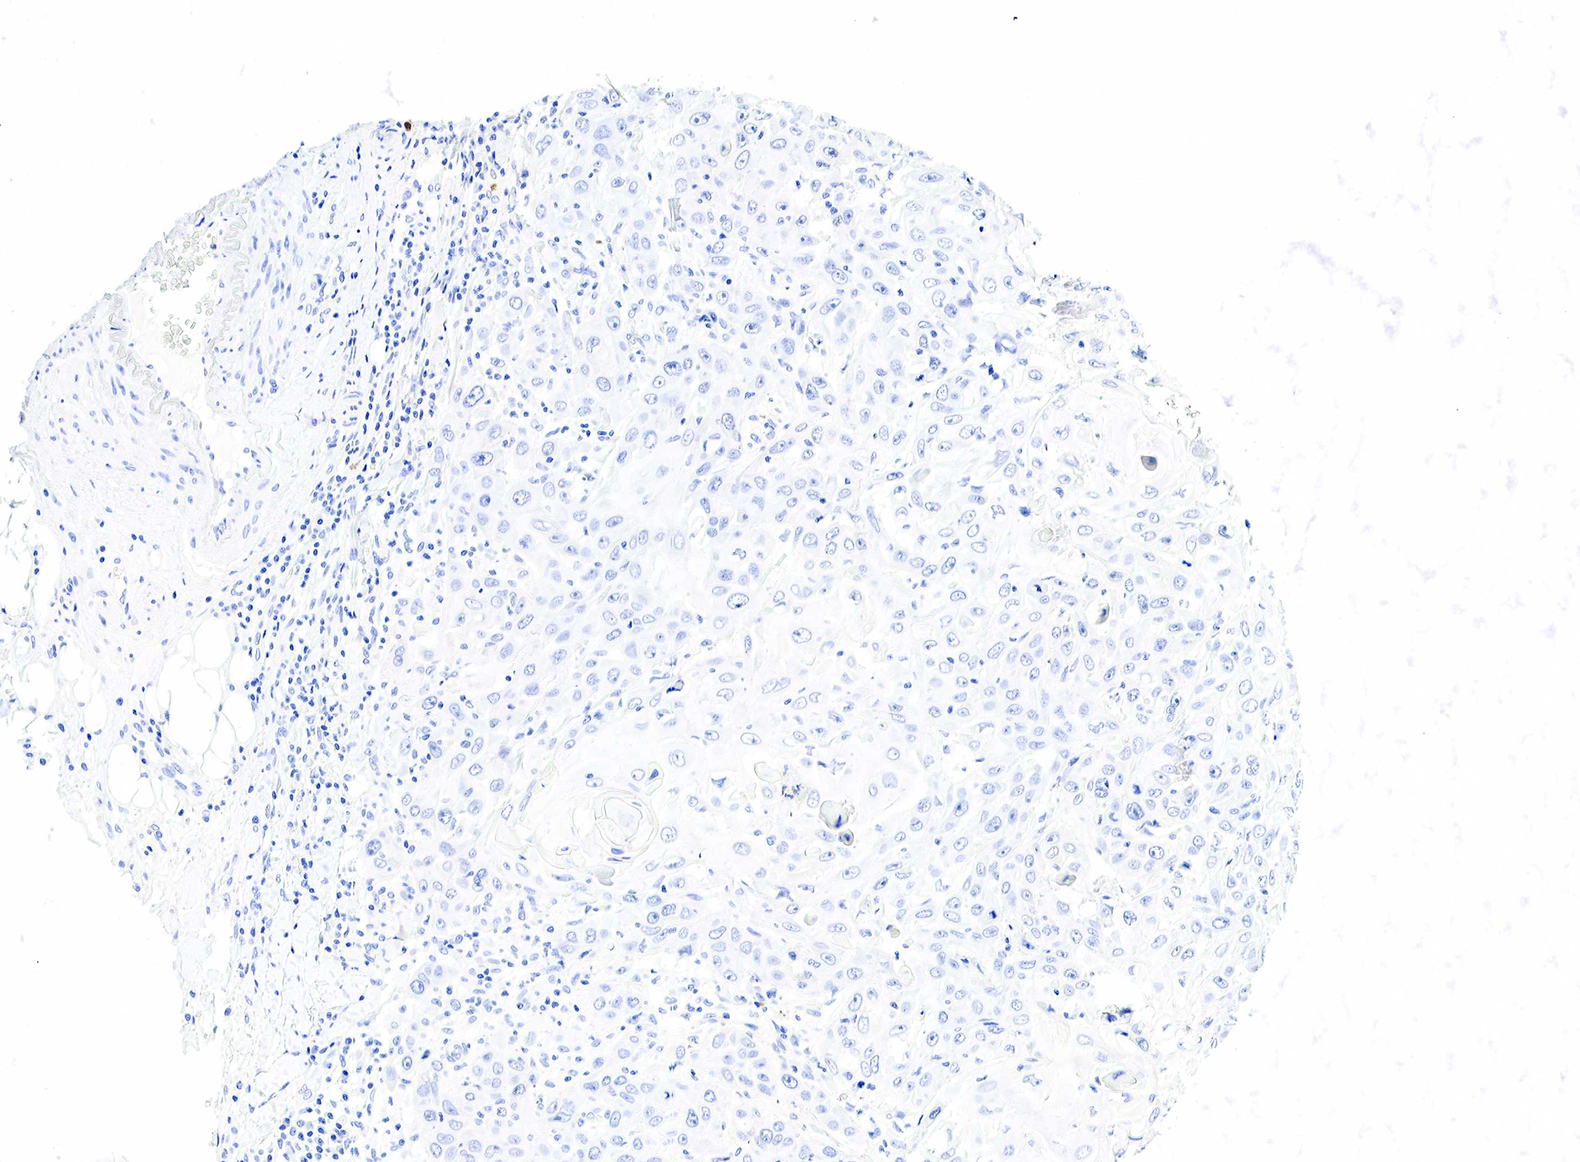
{"staining": {"intensity": "negative", "quantity": "none", "location": "none"}, "tissue": "skin cancer", "cell_type": "Tumor cells", "image_type": "cancer", "snomed": [{"axis": "morphology", "description": "Squamous cell carcinoma, NOS"}, {"axis": "topography", "description": "Skin"}], "caption": "IHC of human skin cancer demonstrates no staining in tumor cells.", "gene": "FUT4", "patient": {"sex": "male", "age": 84}}